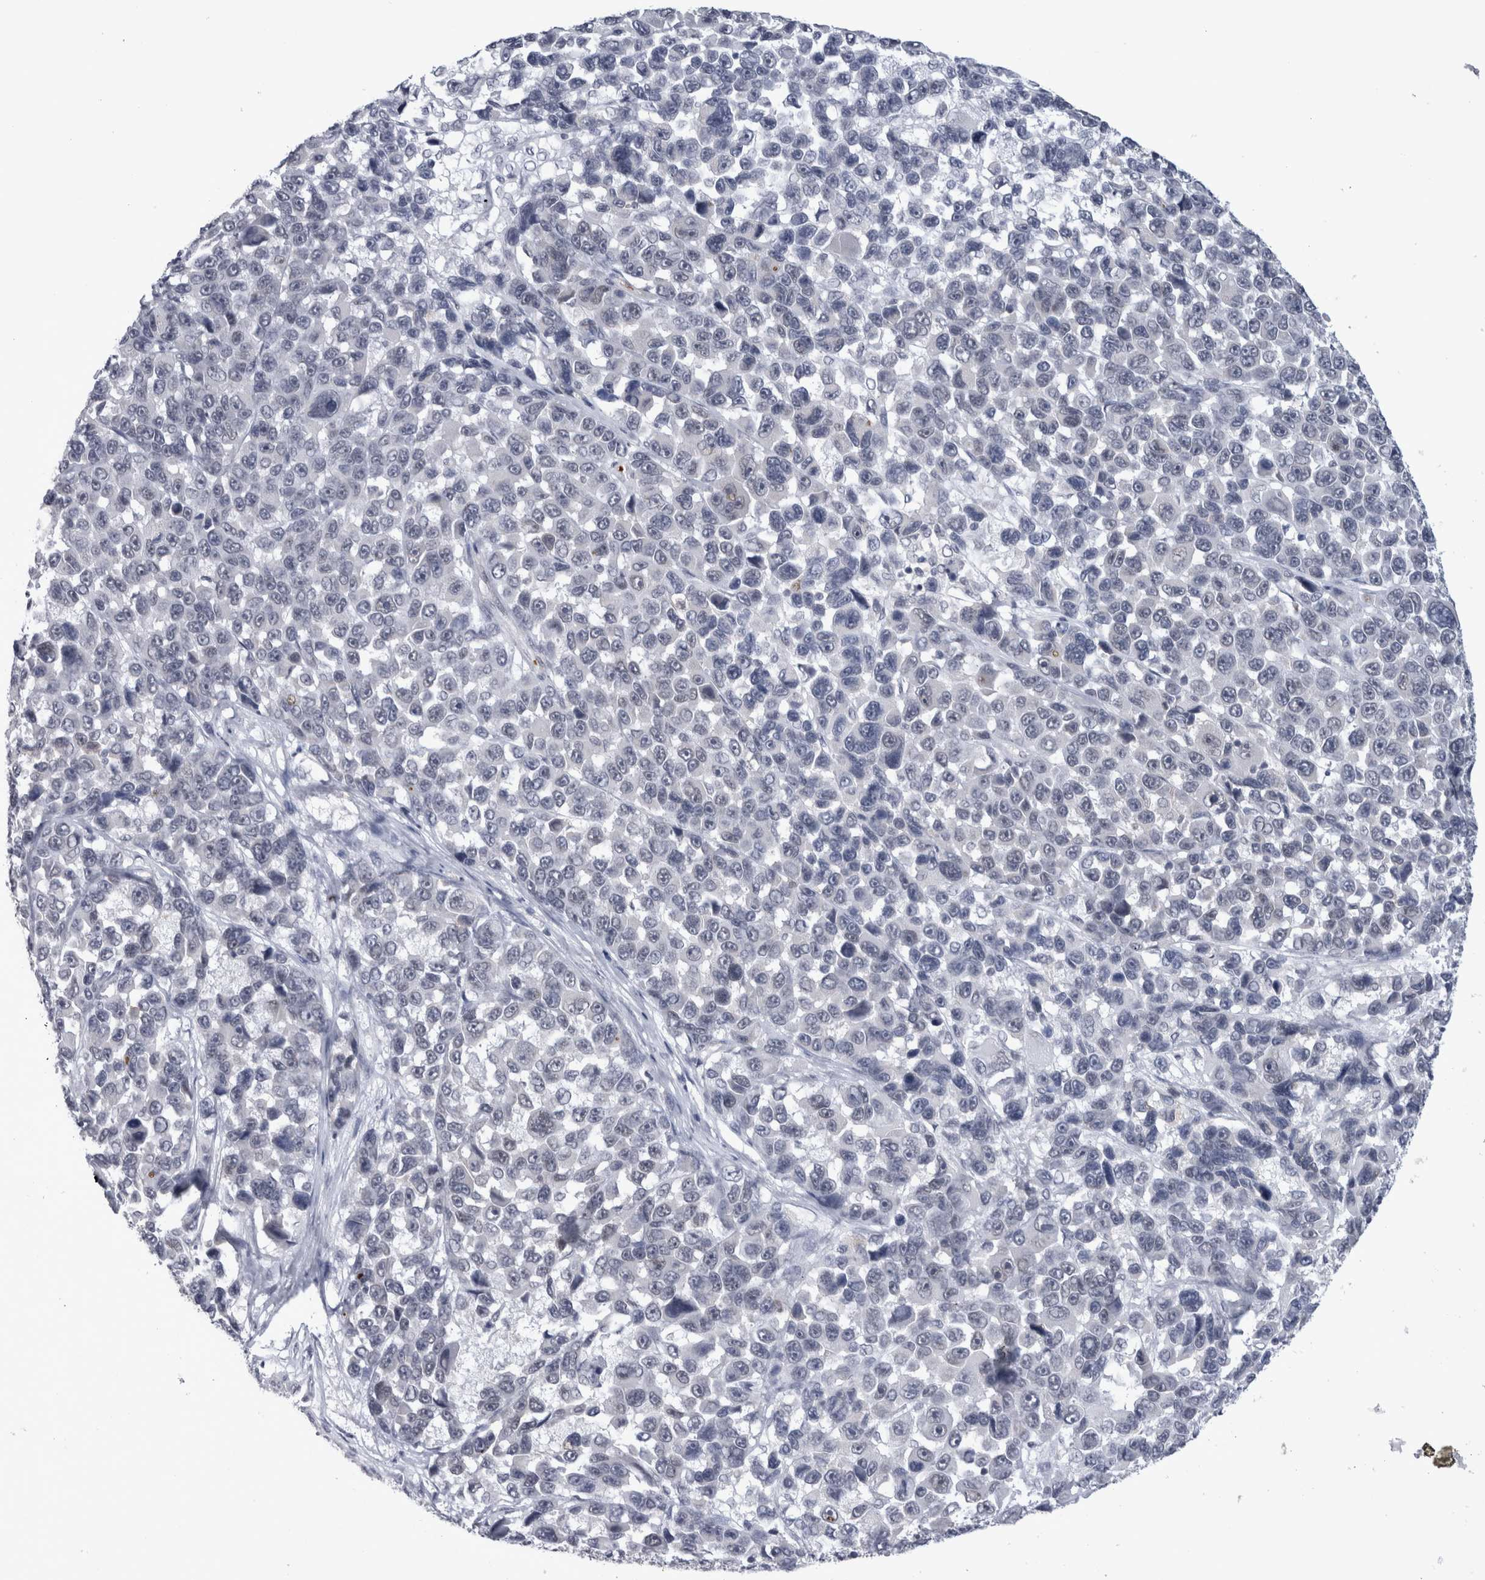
{"staining": {"intensity": "negative", "quantity": "none", "location": "none"}, "tissue": "melanoma", "cell_type": "Tumor cells", "image_type": "cancer", "snomed": [{"axis": "morphology", "description": "Malignant melanoma, NOS"}, {"axis": "topography", "description": "Skin"}], "caption": "This is an IHC histopathology image of human malignant melanoma. There is no staining in tumor cells.", "gene": "PEBP4", "patient": {"sex": "male", "age": 53}}